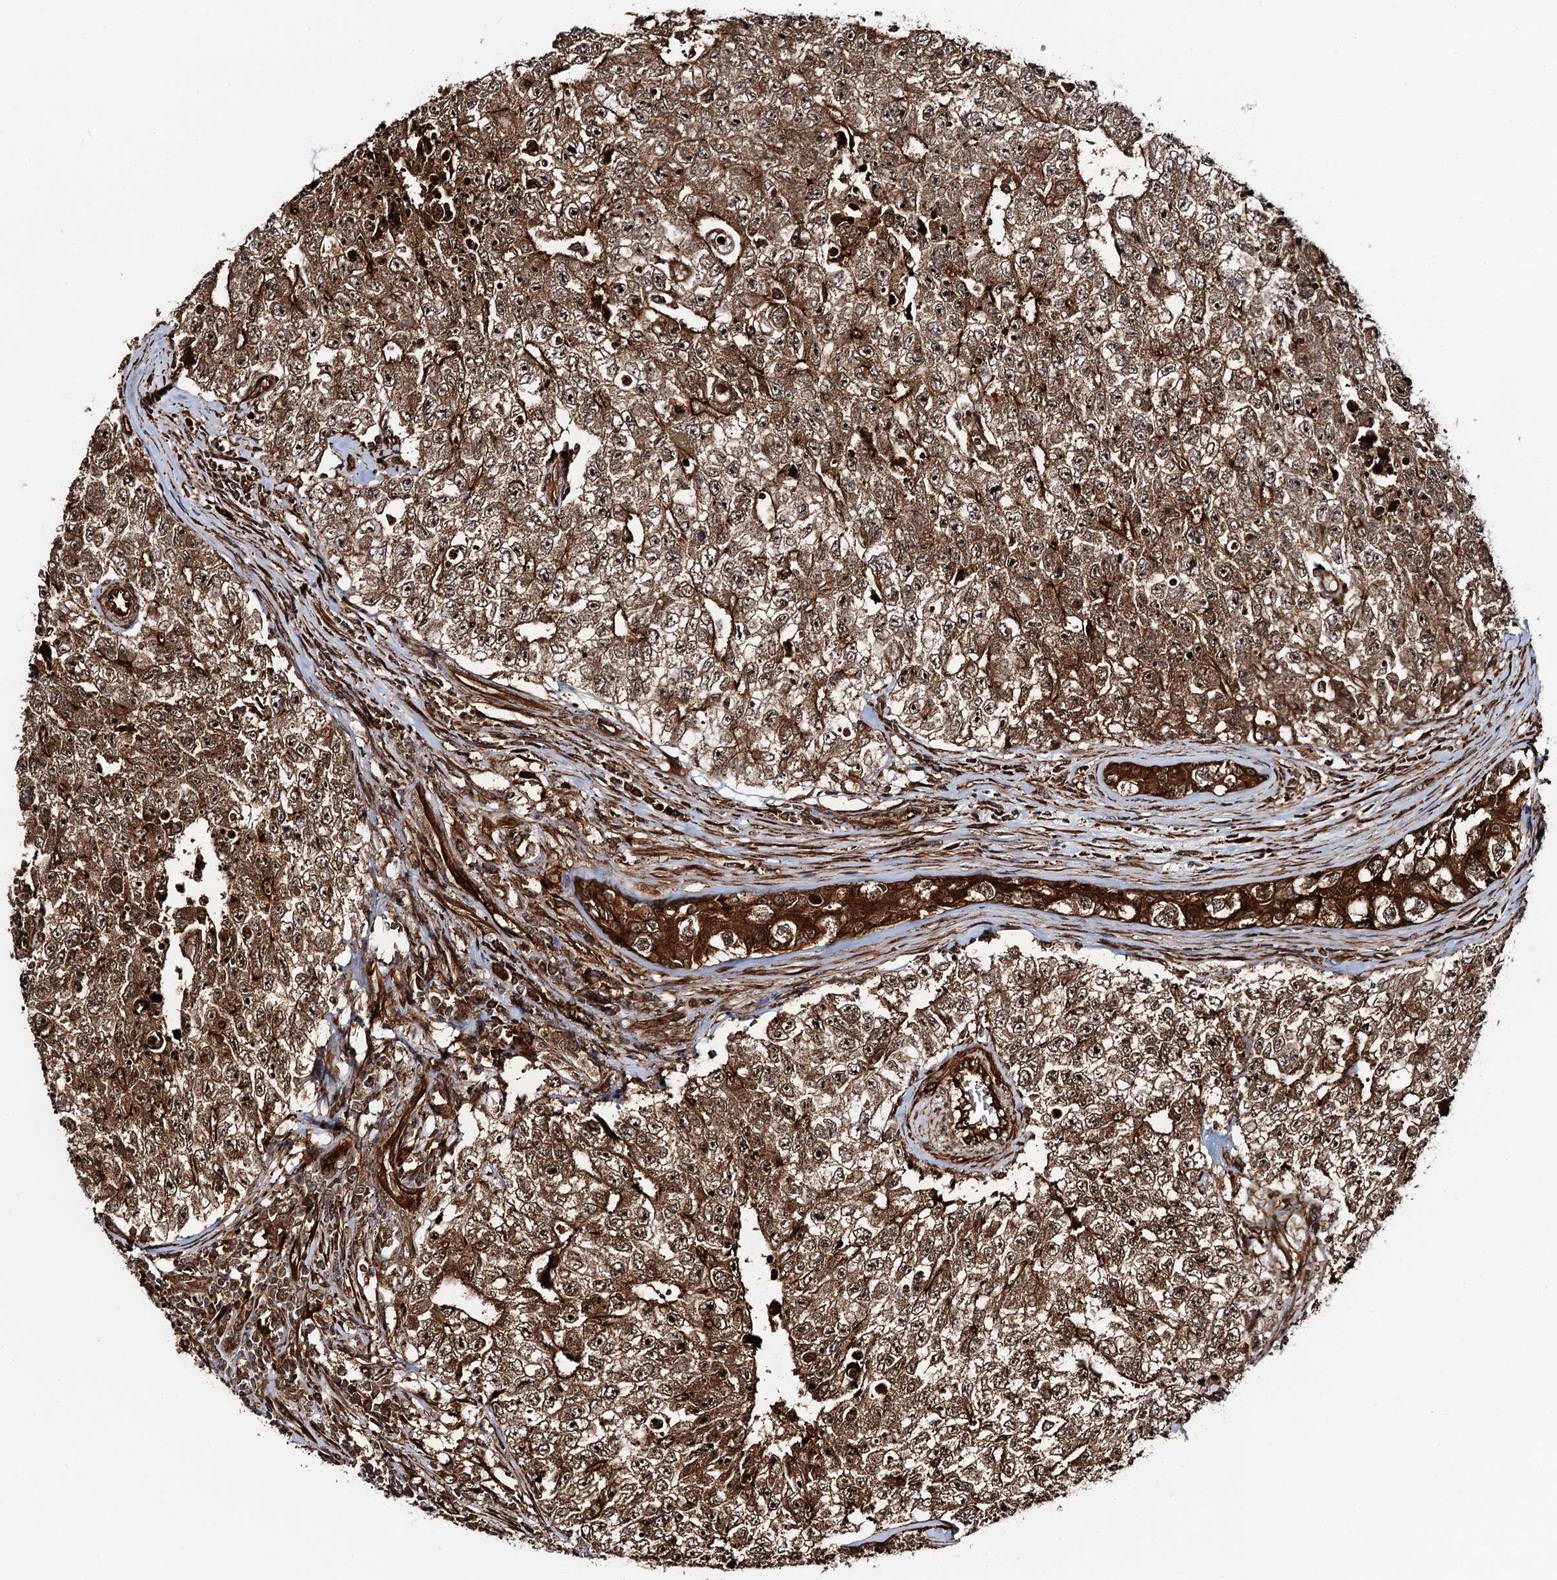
{"staining": {"intensity": "strong", "quantity": ">75%", "location": "cytoplasmic/membranous,nuclear"}, "tissue": "testis cancer", "cell_type": "Tumor cells", "image_type": "cancer", "snomed": [{"axis": "morphology", "description": "Carcinoma, Embryonal, NOS"}, {"axis": "topography", "description": "Testis"}], "caption": "Immunohistochemistry of human testis cancer shows high levels of strong cytoplasmic/membranous and nuclear staining in about >75% of tumor cells. (DAB IHC, brown staining for protein, blue staining for nuclei).", "gene": "SNRNP25", "patient": {"sex": "male", "age": 17}}